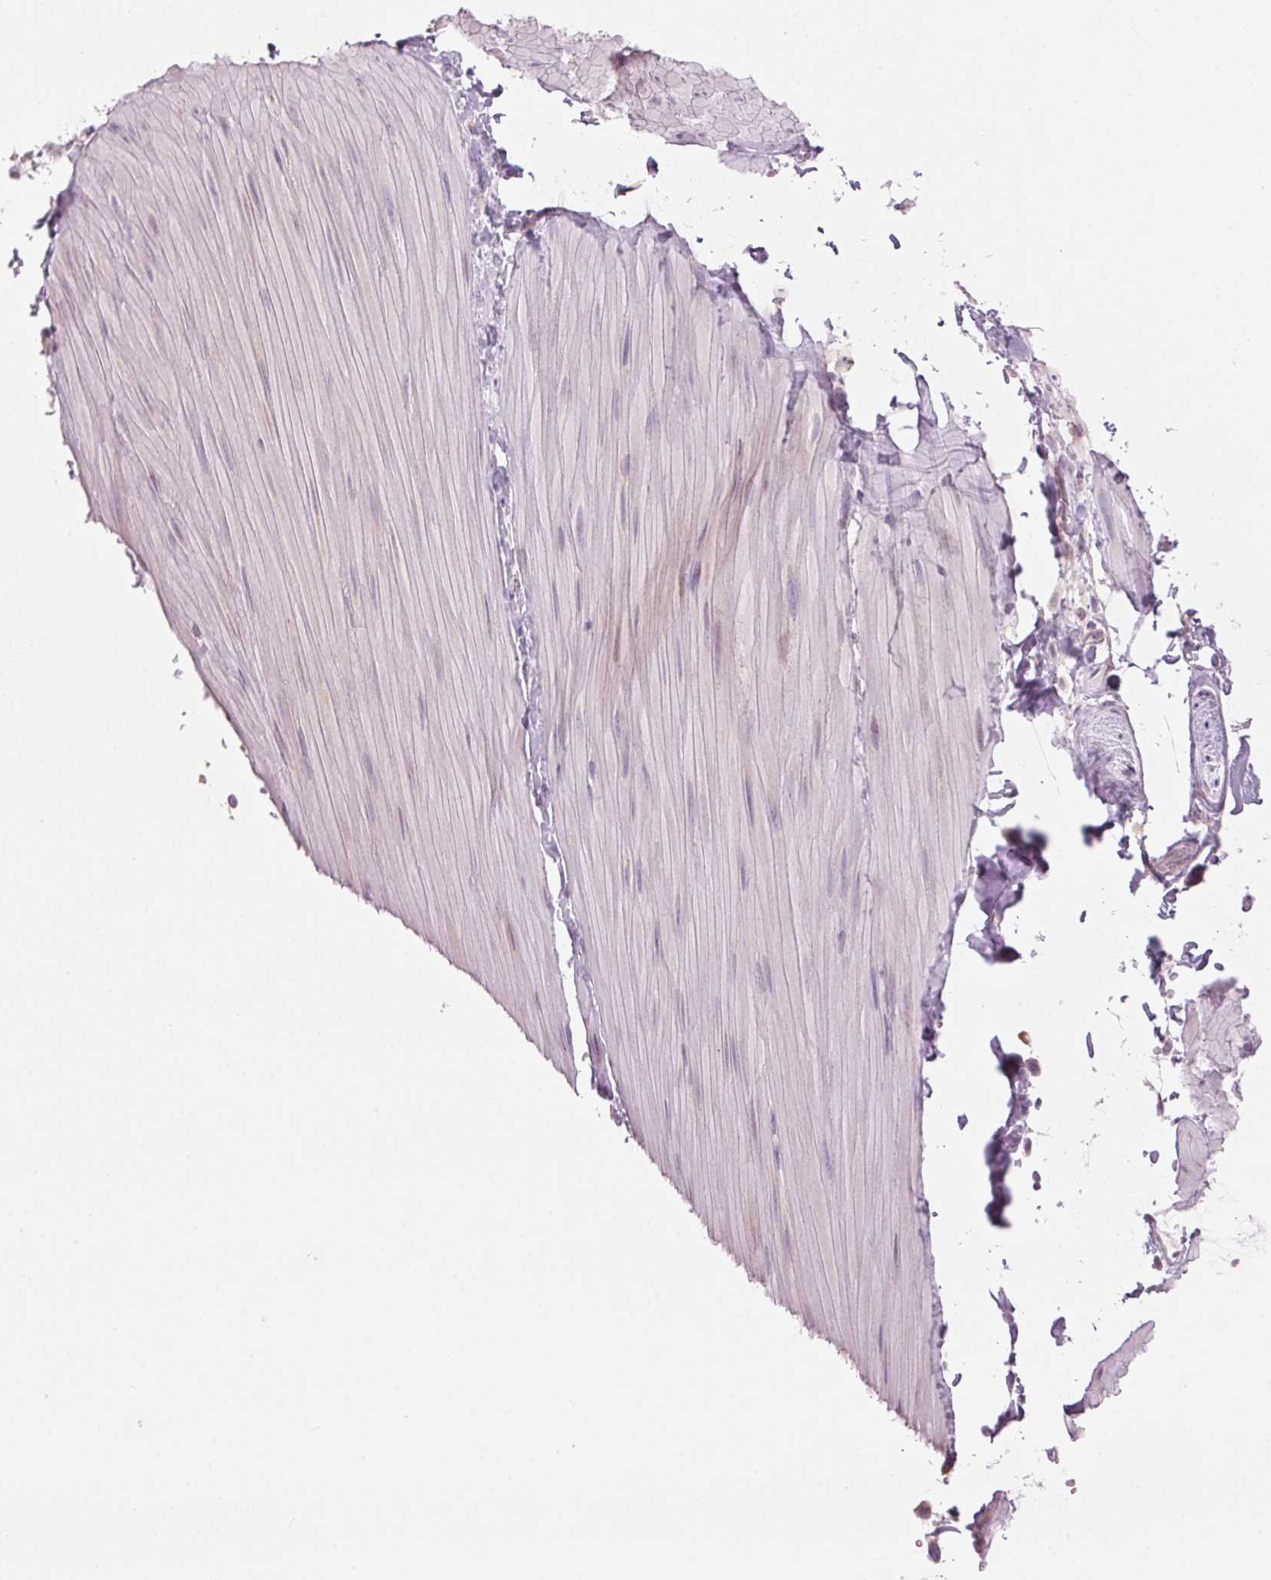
{"staining": {"intensity": "negative", "quantity": "none", "location": "none"}, "tissue": "adipose tissue", "cell_type": "Adipocytes", "image_type": "normal", "snomed": [{"axis": "morphology", "description": "Normal tissue, NOS"}, {"axis": "topography", "description": "Smooth muscle"}, {"axis": "topography", "description": "Peripheral nerve tissue"}], "caption": "IHC histopathology image of normal adipose tissue: human adipose tissue stained with DAB reveals no significant protein expression in adipocytes. Nuclei are stained in blue.", "gene": "GNMT", "patient": {"sex": "male", "age": 58}}